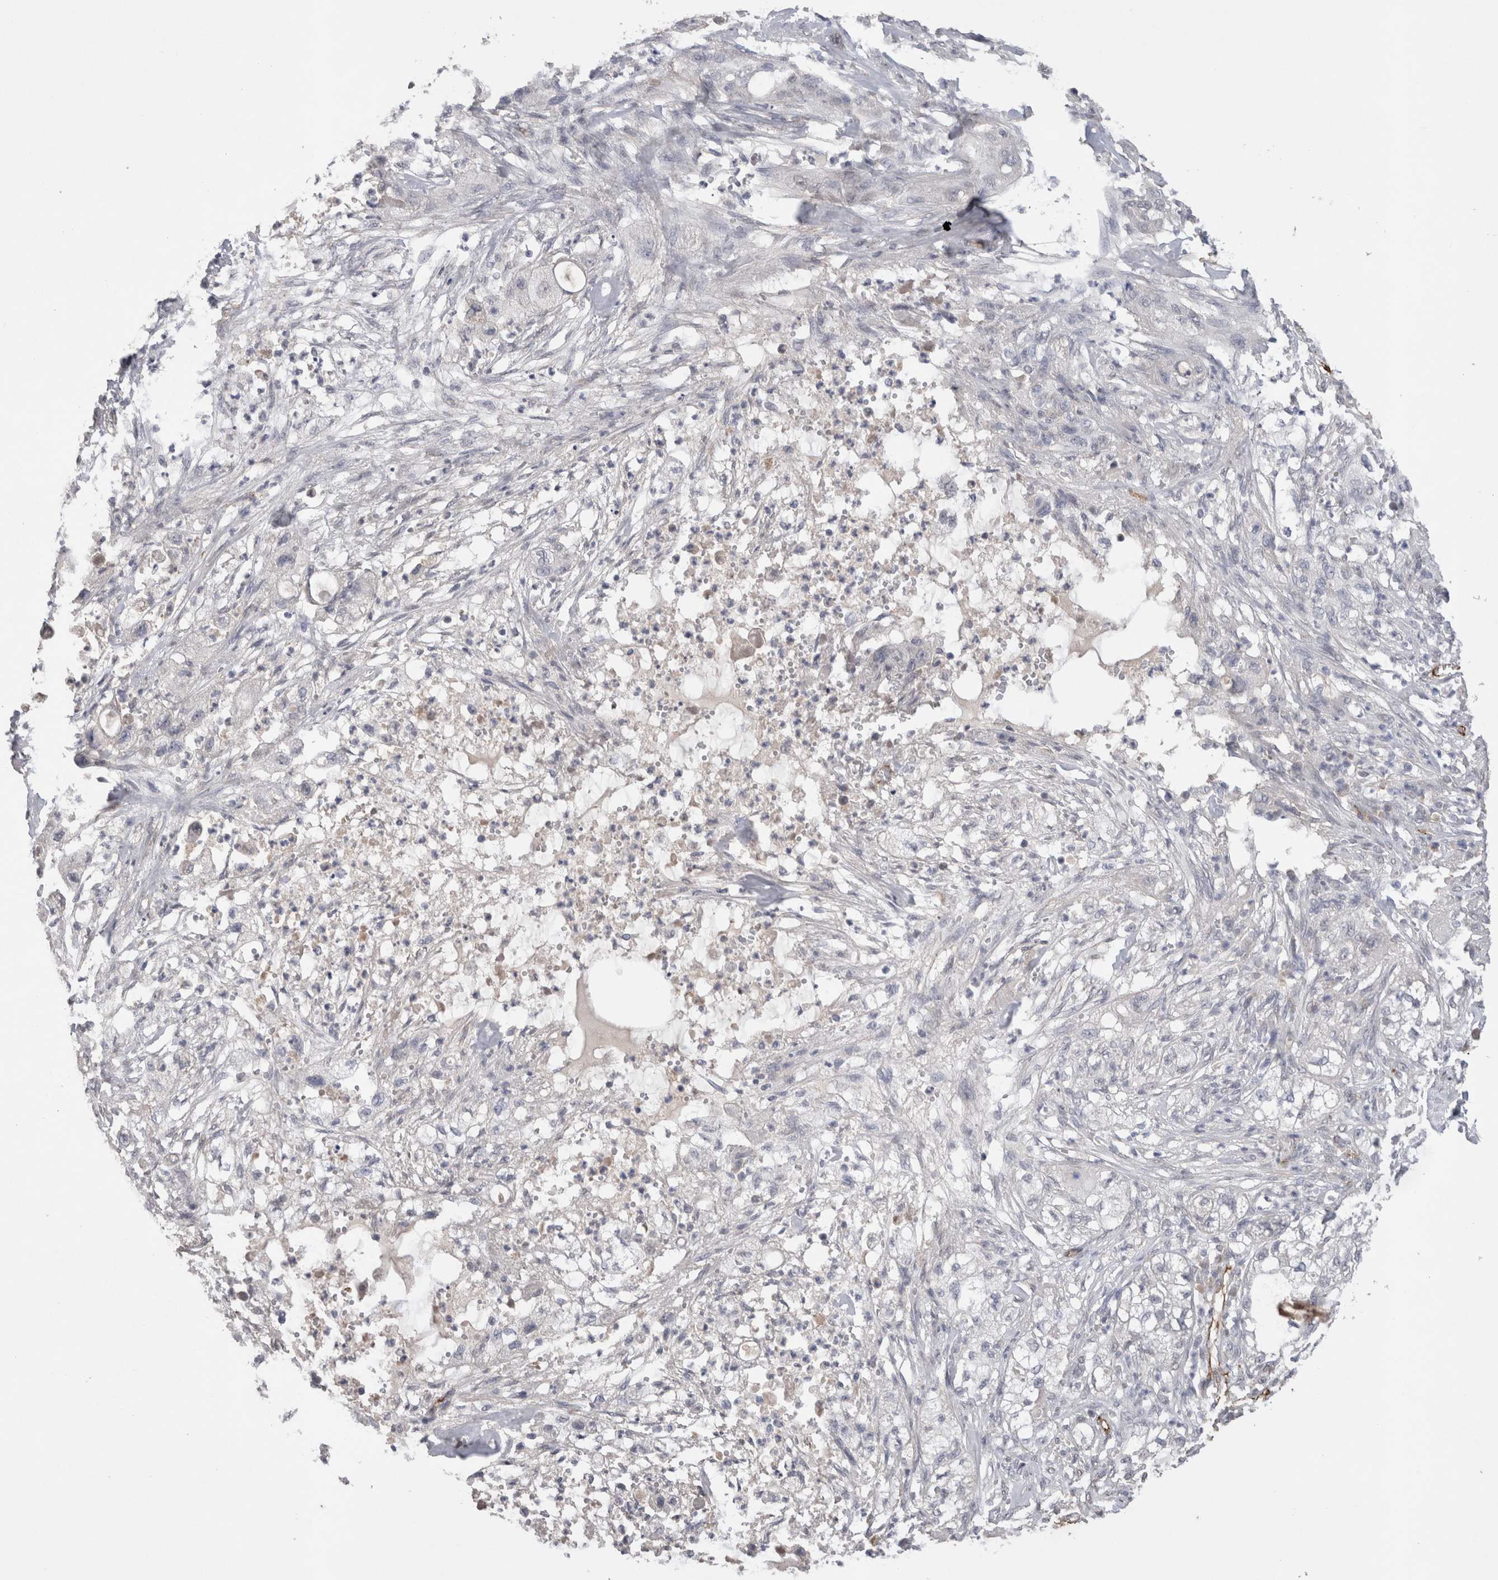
{"staining": {"intensity": "negative", "quantity": "none", "location": "none"}, "tissue": "pancreatic cancer", "cell_type": "Tumor cells", "image_type": "cancer", "snomed": [{"axis": "morphology", "description": "Adenocarcinoma, NOS"}, {"axis": "topography", "description": "Pancreas"}], "caption": "Protein analysis of adenocarcinoma (pancreatic) exhibits no significant staining in tumor cells.", "gene": "CDH13", "patient": {"sex": "female", "age": 78}}